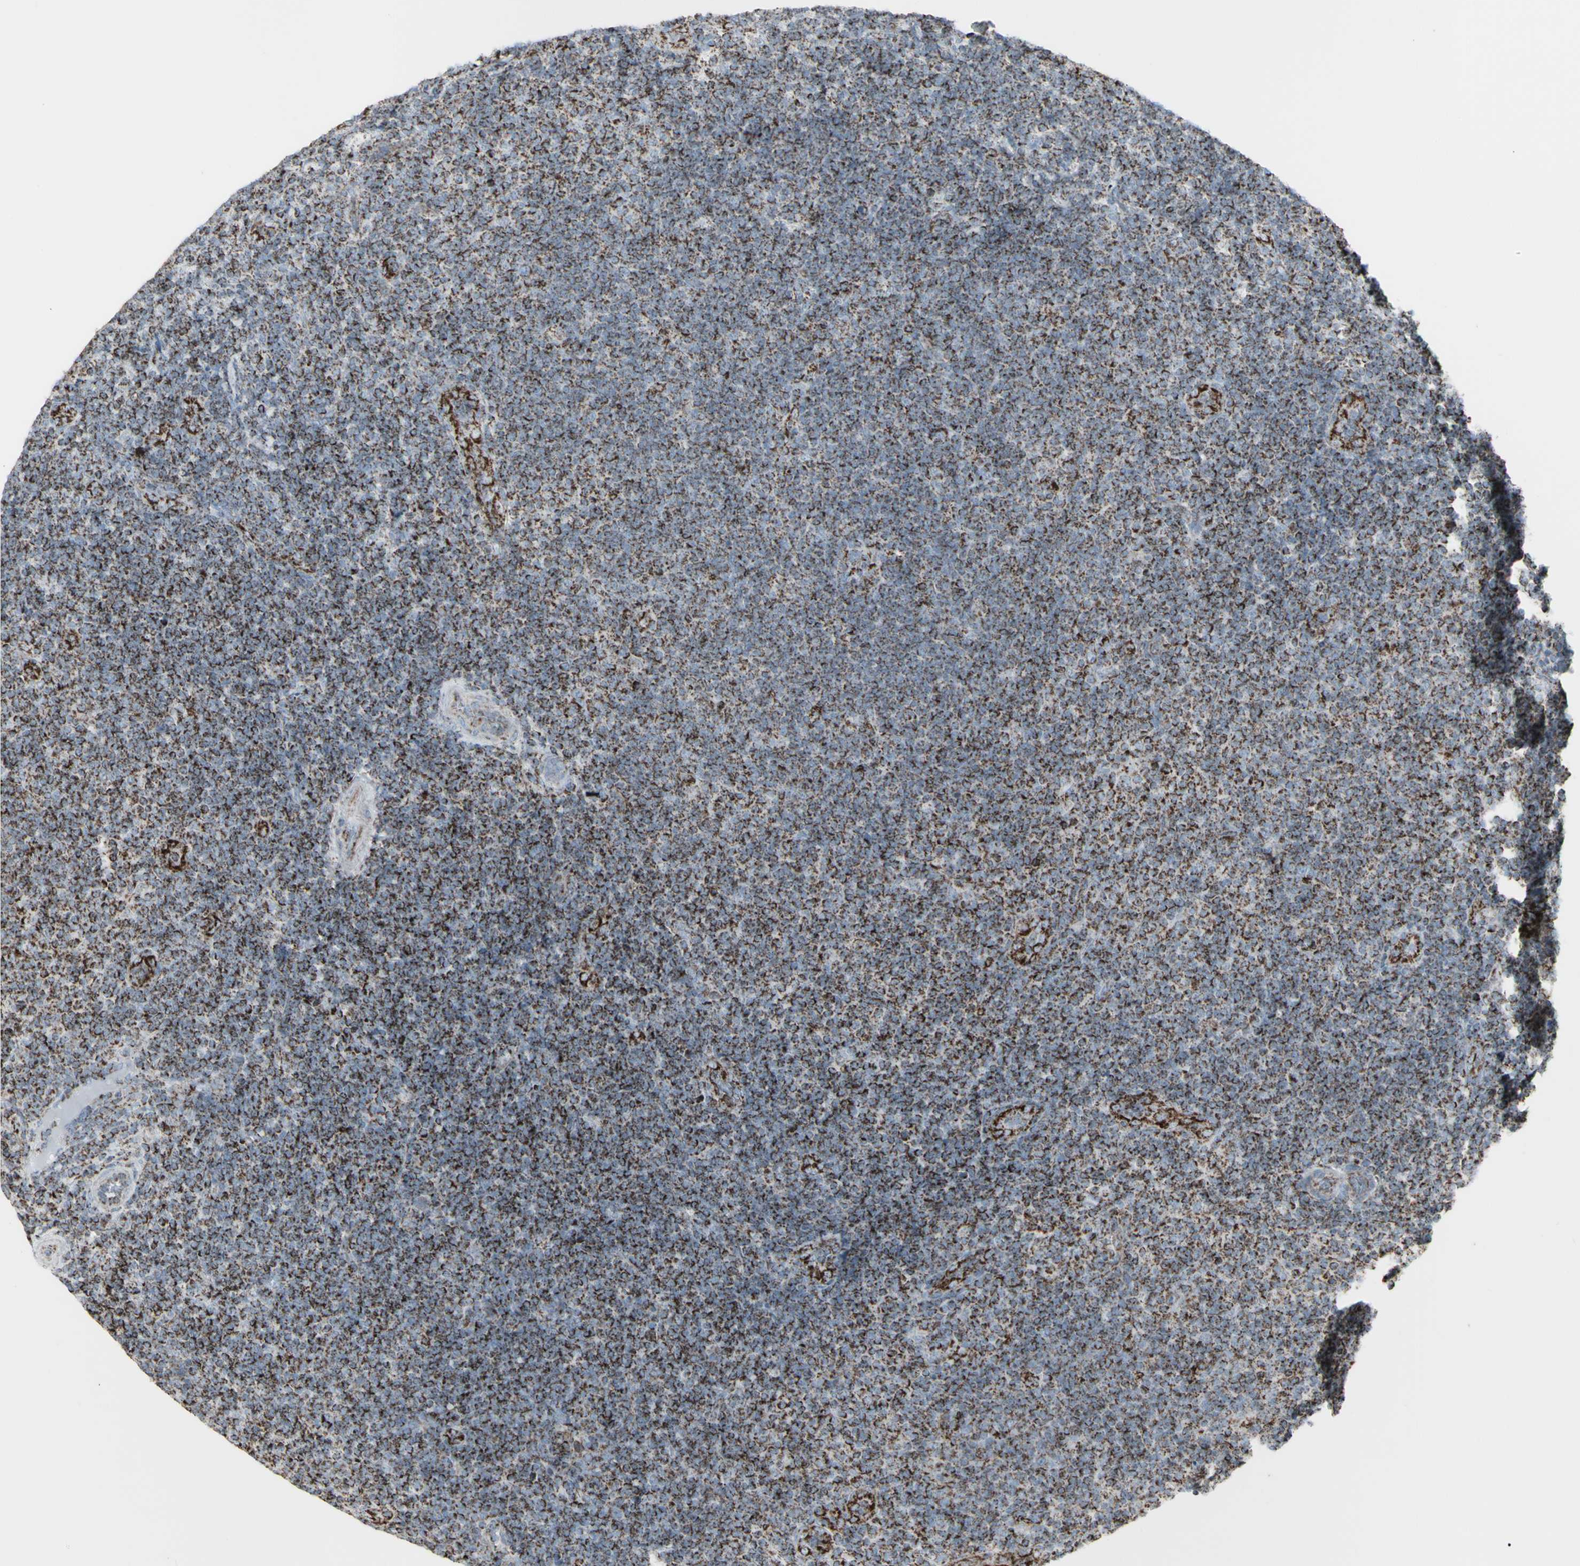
{"staining": {"intensity": "strong", "quantity": ">75%", "location": "cytoplasmic/membranous"}, "tissue": "lymphoma", "cell_type": "Tumor cells", "image_type": "cancer", "snomed": [{"axis": "morphology", "description": "Malignant lymphoma, non-Hodgkin's type, Low grade"}, {"axis": "topography", "description": "Lymph node"}], "caption": "The photomicrograph demonstrates a brown stain indicating the presence of a protein in the cytoplasmic/membranous of tumor cells in low-grade malignant lymphoma, non-Hodgkin's type.", "gene": "PLGRKT", "patient": {"sex": "male", "age": 83}}